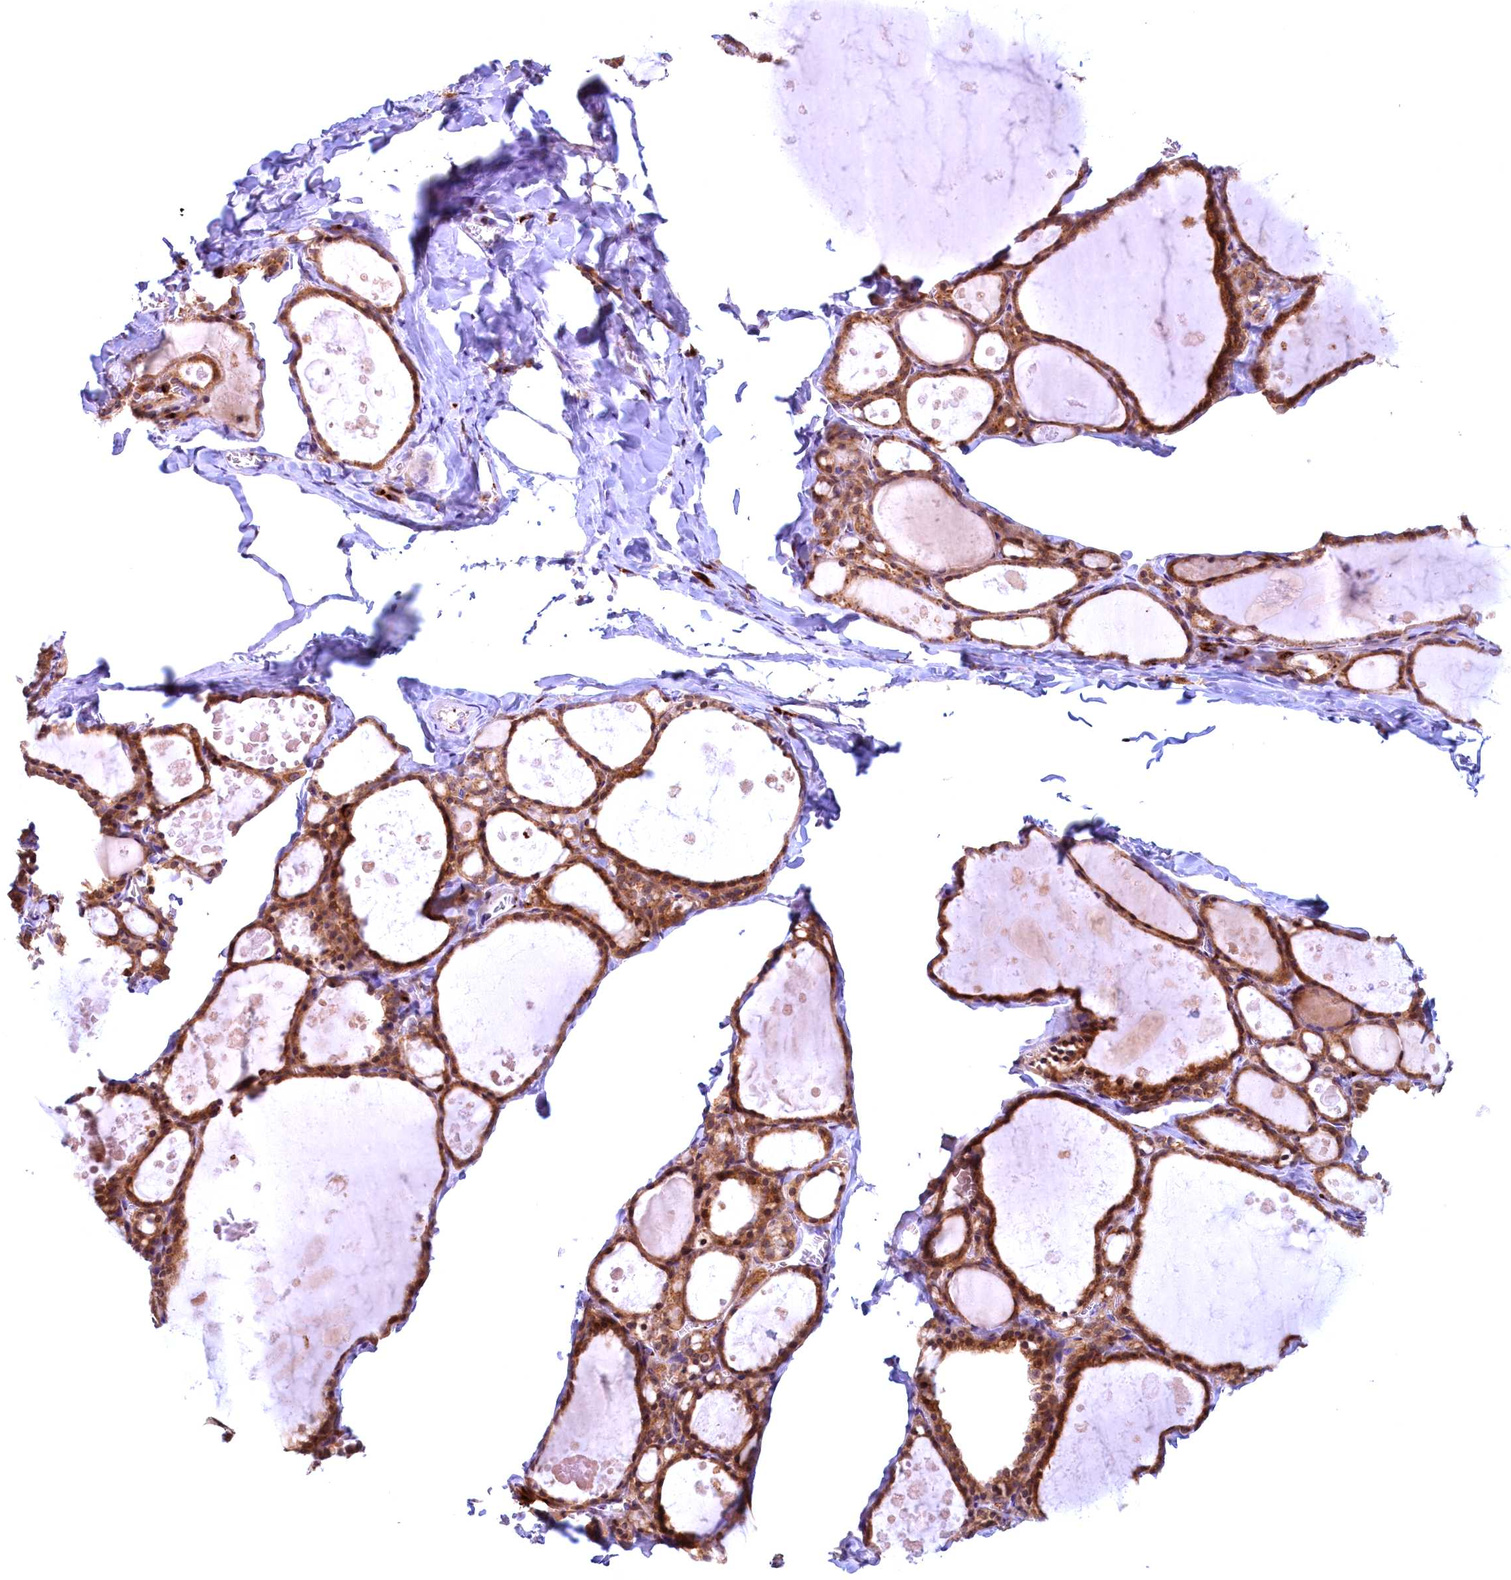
{"staining": {"intensity": "moderate", "quantity": ">75%", "location": "cytoplasmic/membranous,nuclear"}, "tissue": "thyroid gland", "cell_type": "Glandular cells", "image_type": "normal", "snomed": [{"axis": "morphology", "description": "Normal tissue, NOS"}, {"axis": "topography", "description": "Thyroid gland"}], "caption": "This is a histology image of IHC staining of benign thyroid gland, which shows moderate positivity in the cytoplasmic/membranous,nuclear of glandular cells.", "gene": "BLVRB", "patient": {"sex": "male", "age": 56}}